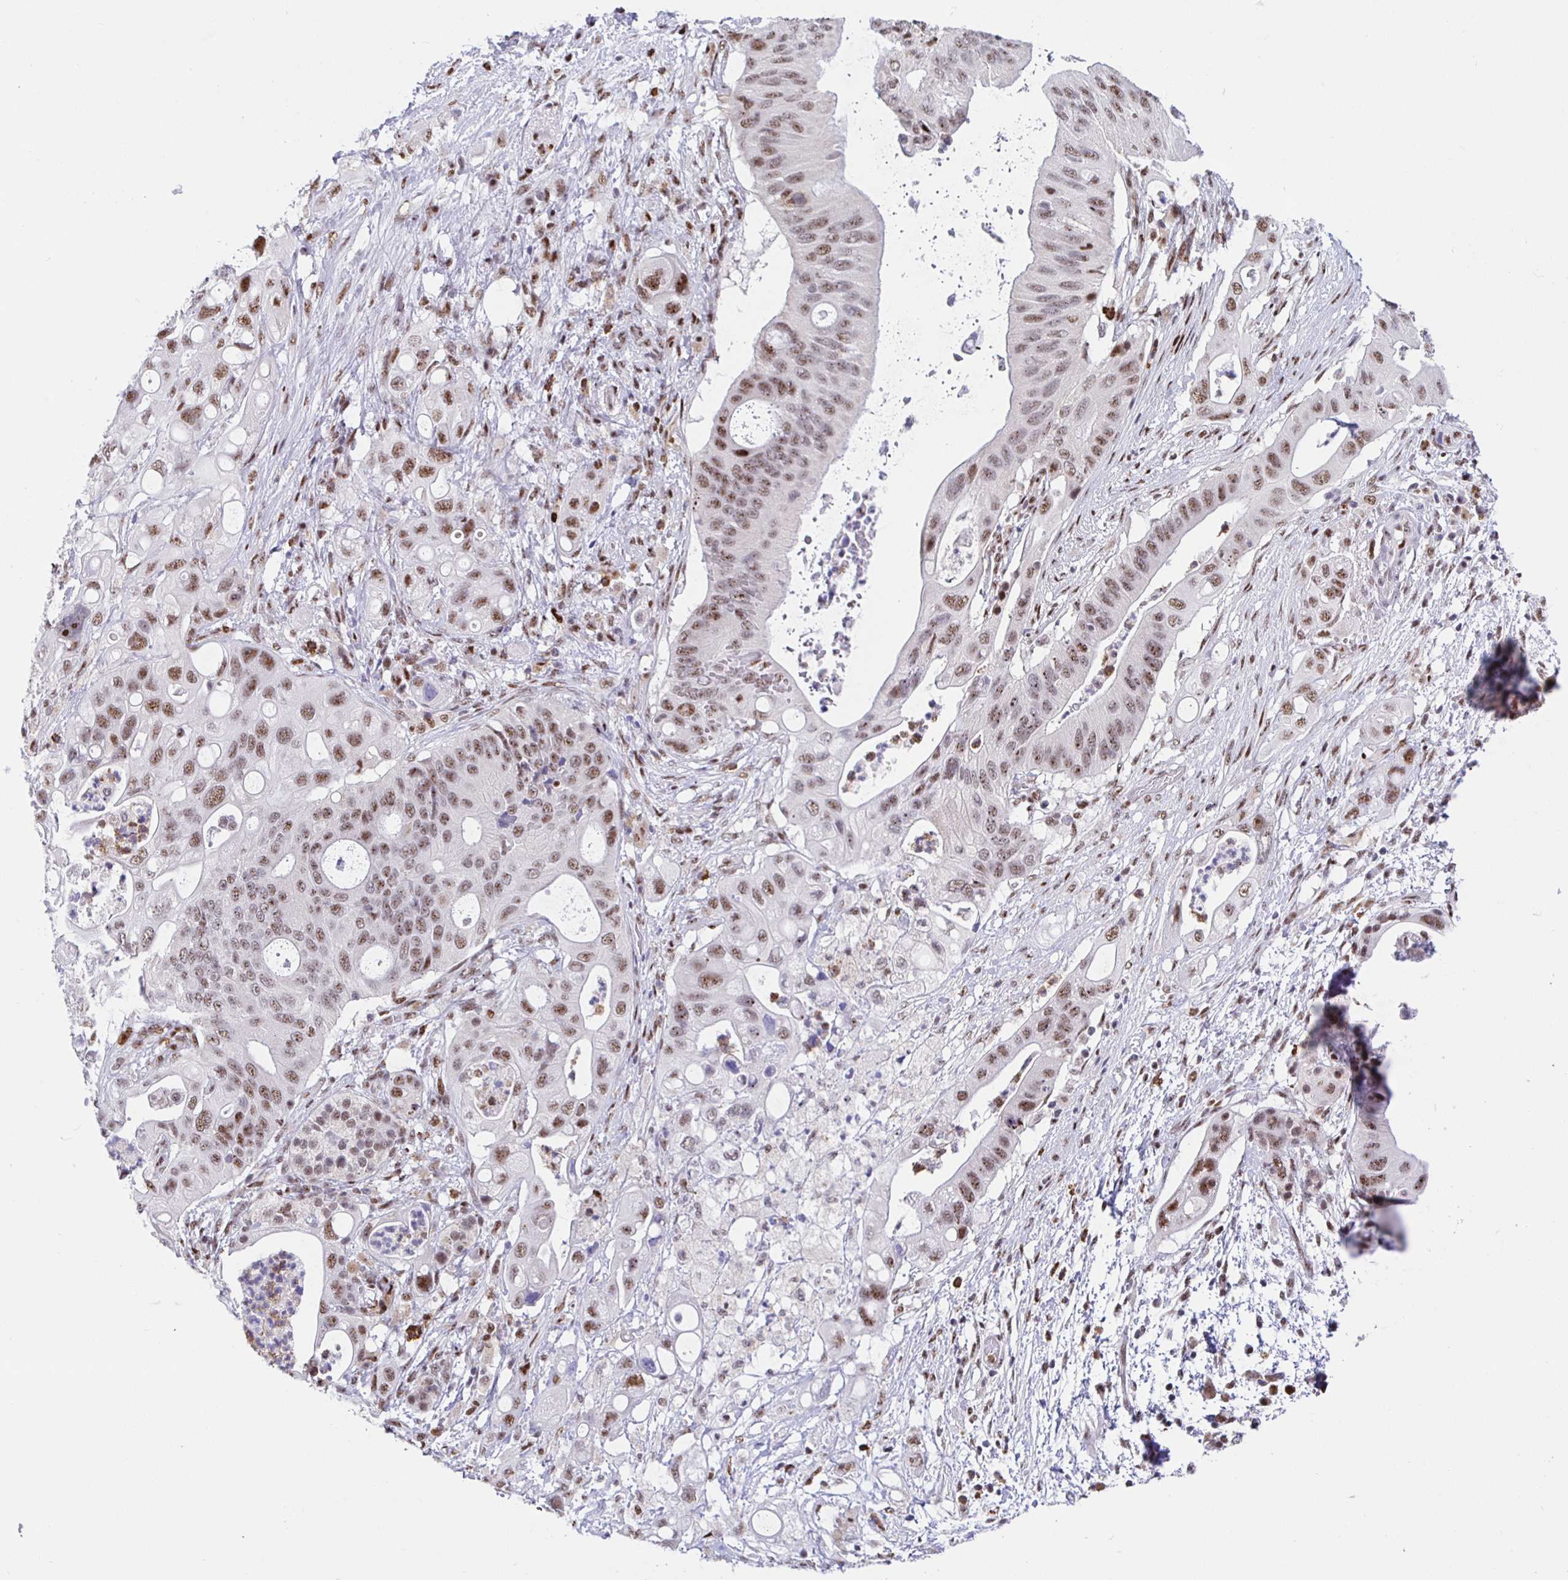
{"staining": {"intensity": "moderate", "quantity": ">75%", "location": "nuclear"}, "tissue": "pancreatic cancer", "cell_type": "Tumor cells", "image_type": "cancer", "snomed": [{"axis": "morphology", "description": "Adenocarcinoma, NOS"}, {"axis": "topography", "description": "Pancreas"}], "caption": "Tumor cells show medium levels of moderate nuclear staining in about >75% of cells in adenocarcinoma (pancreatic).", "gene": "SETD5", "patient": {"sex": "female", "age": 72}}